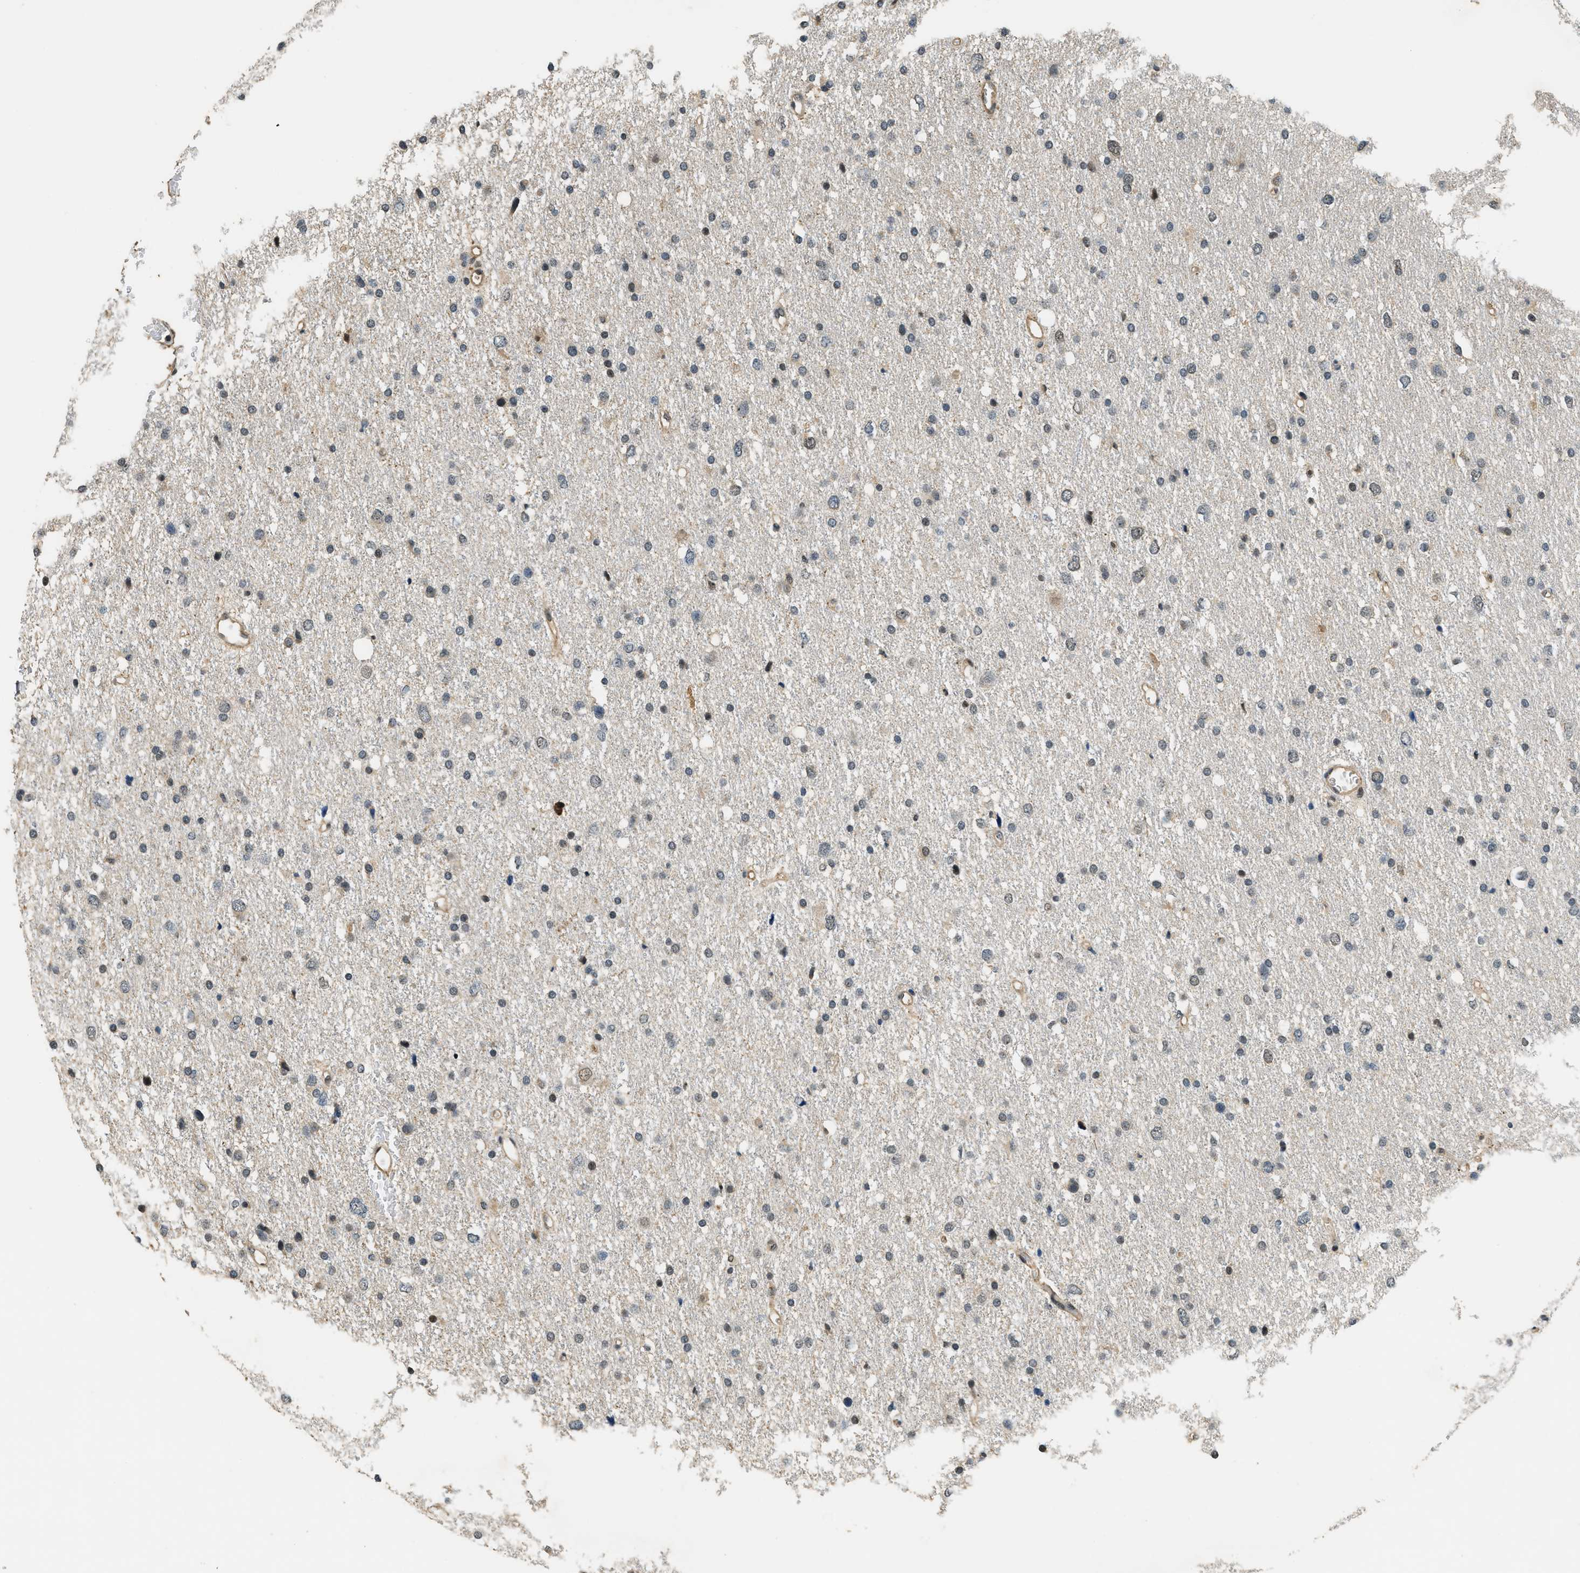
{"staining": {"intensity": "weak", "quantity": "<25%", "location": "nuclear"}, "tissue": "glioma", "cell_type": "Tumor cells", "image_type": "cancer", "snomed": [{"axis": "morphology", "description": "Glioma, malignant, Low grade"}, {"axis": "topography", "description": "Brain"}], "caption": "Glioma stained for a protein using immunohistochemistry exhibits no positivity tumor cells.", "gene": "MED21", "patient": {"sex": "female", "age": 37}}